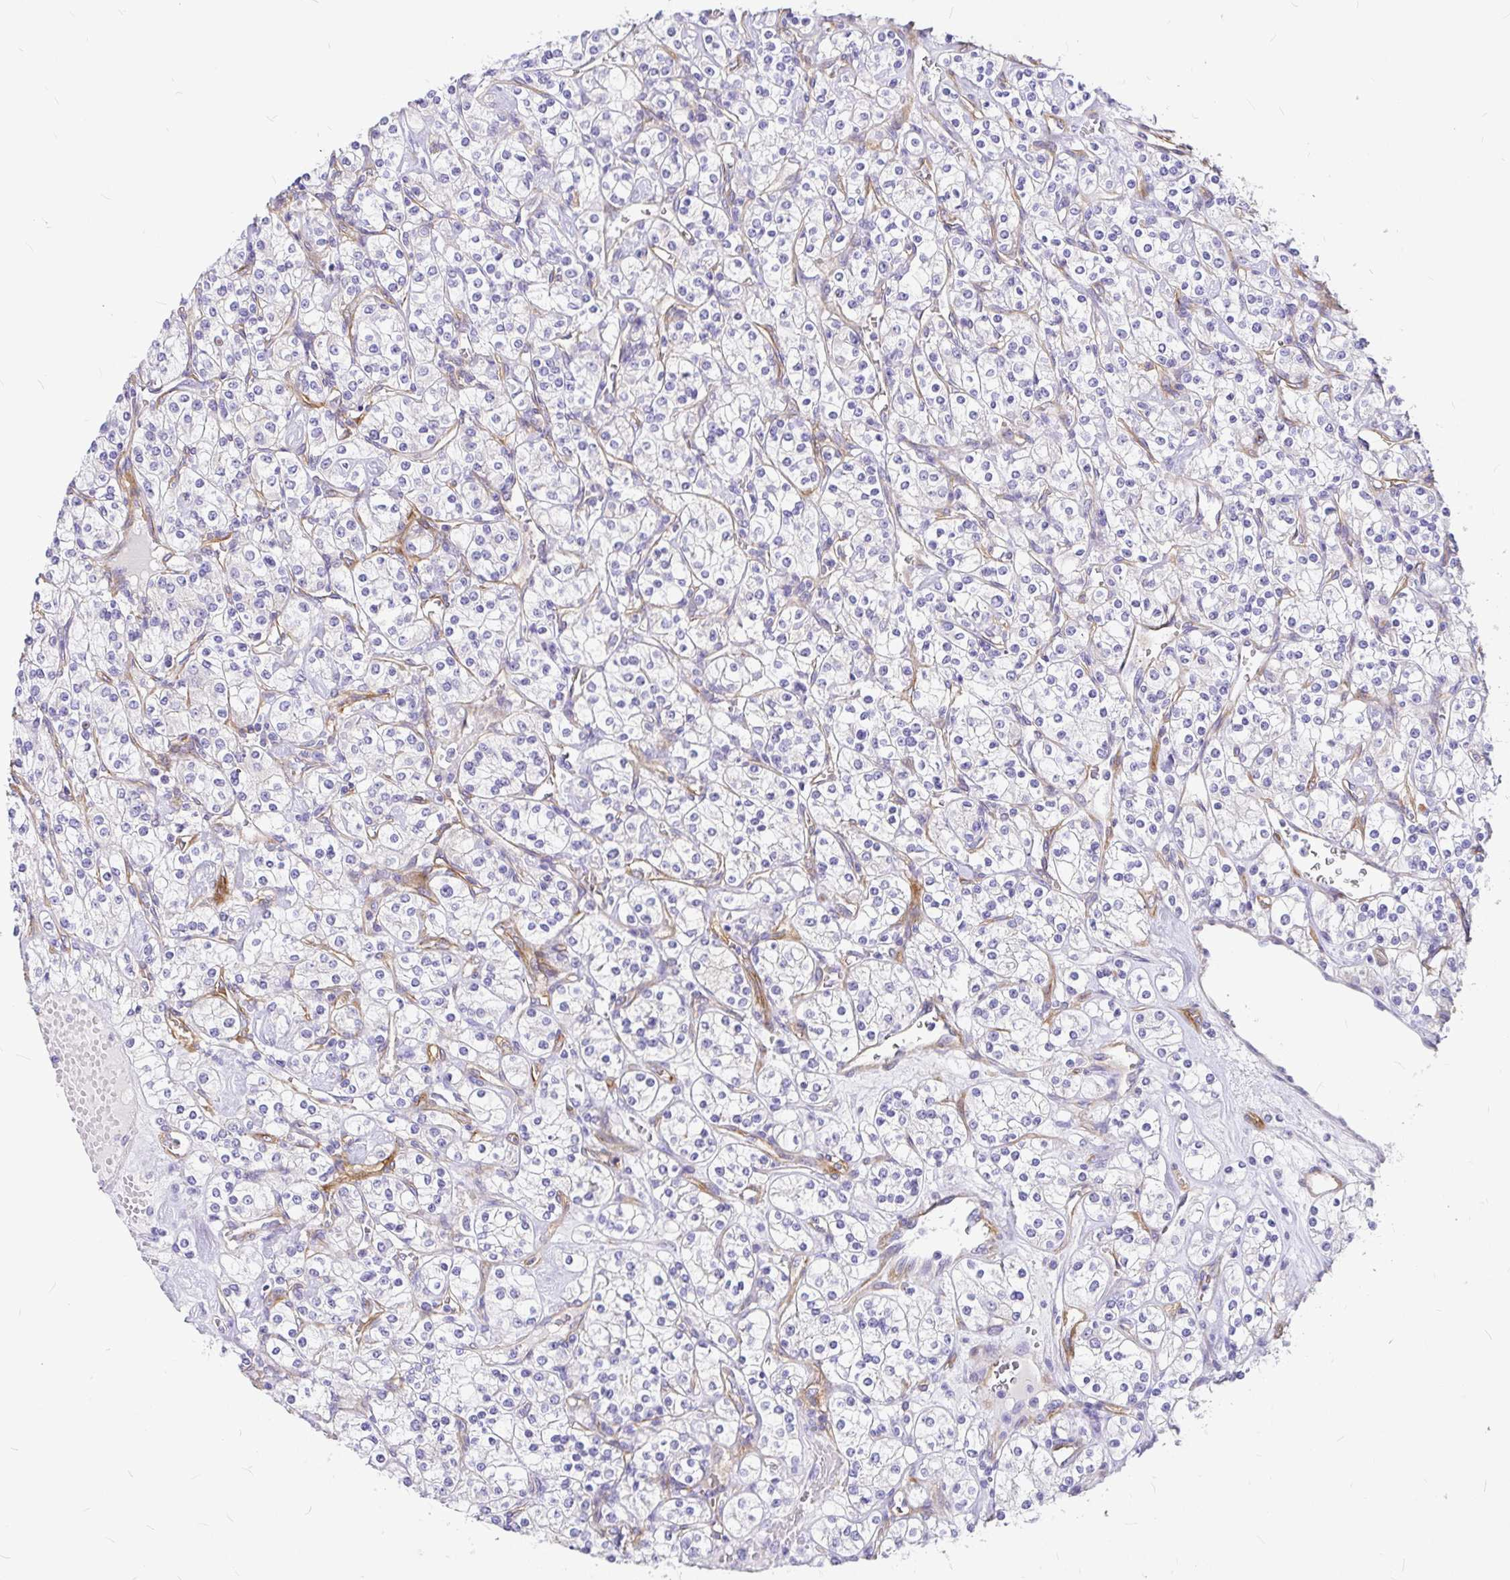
{"staining": {"intensity": "negative", "quantity": "none", "location": "none"}, "tissue": "renal cancer", "cell_type": "Tumor cells", "image_type": "cancer", "snomed": [{"axis": "morphology", "description": "Adenocarcinoma, NOS"}, {"axis": "topography", "description": "Kidney"}], "caption": "Immunohistochemistry (IHC) of human renal cancer shows no positivity in tumor cells. (DAB (3,3'-diaminobenzidine) IHC visualized using brightfield microscopy, high magnification).", "gene": "MYO1B", "patient": {"sex": "male", "age": 77}}